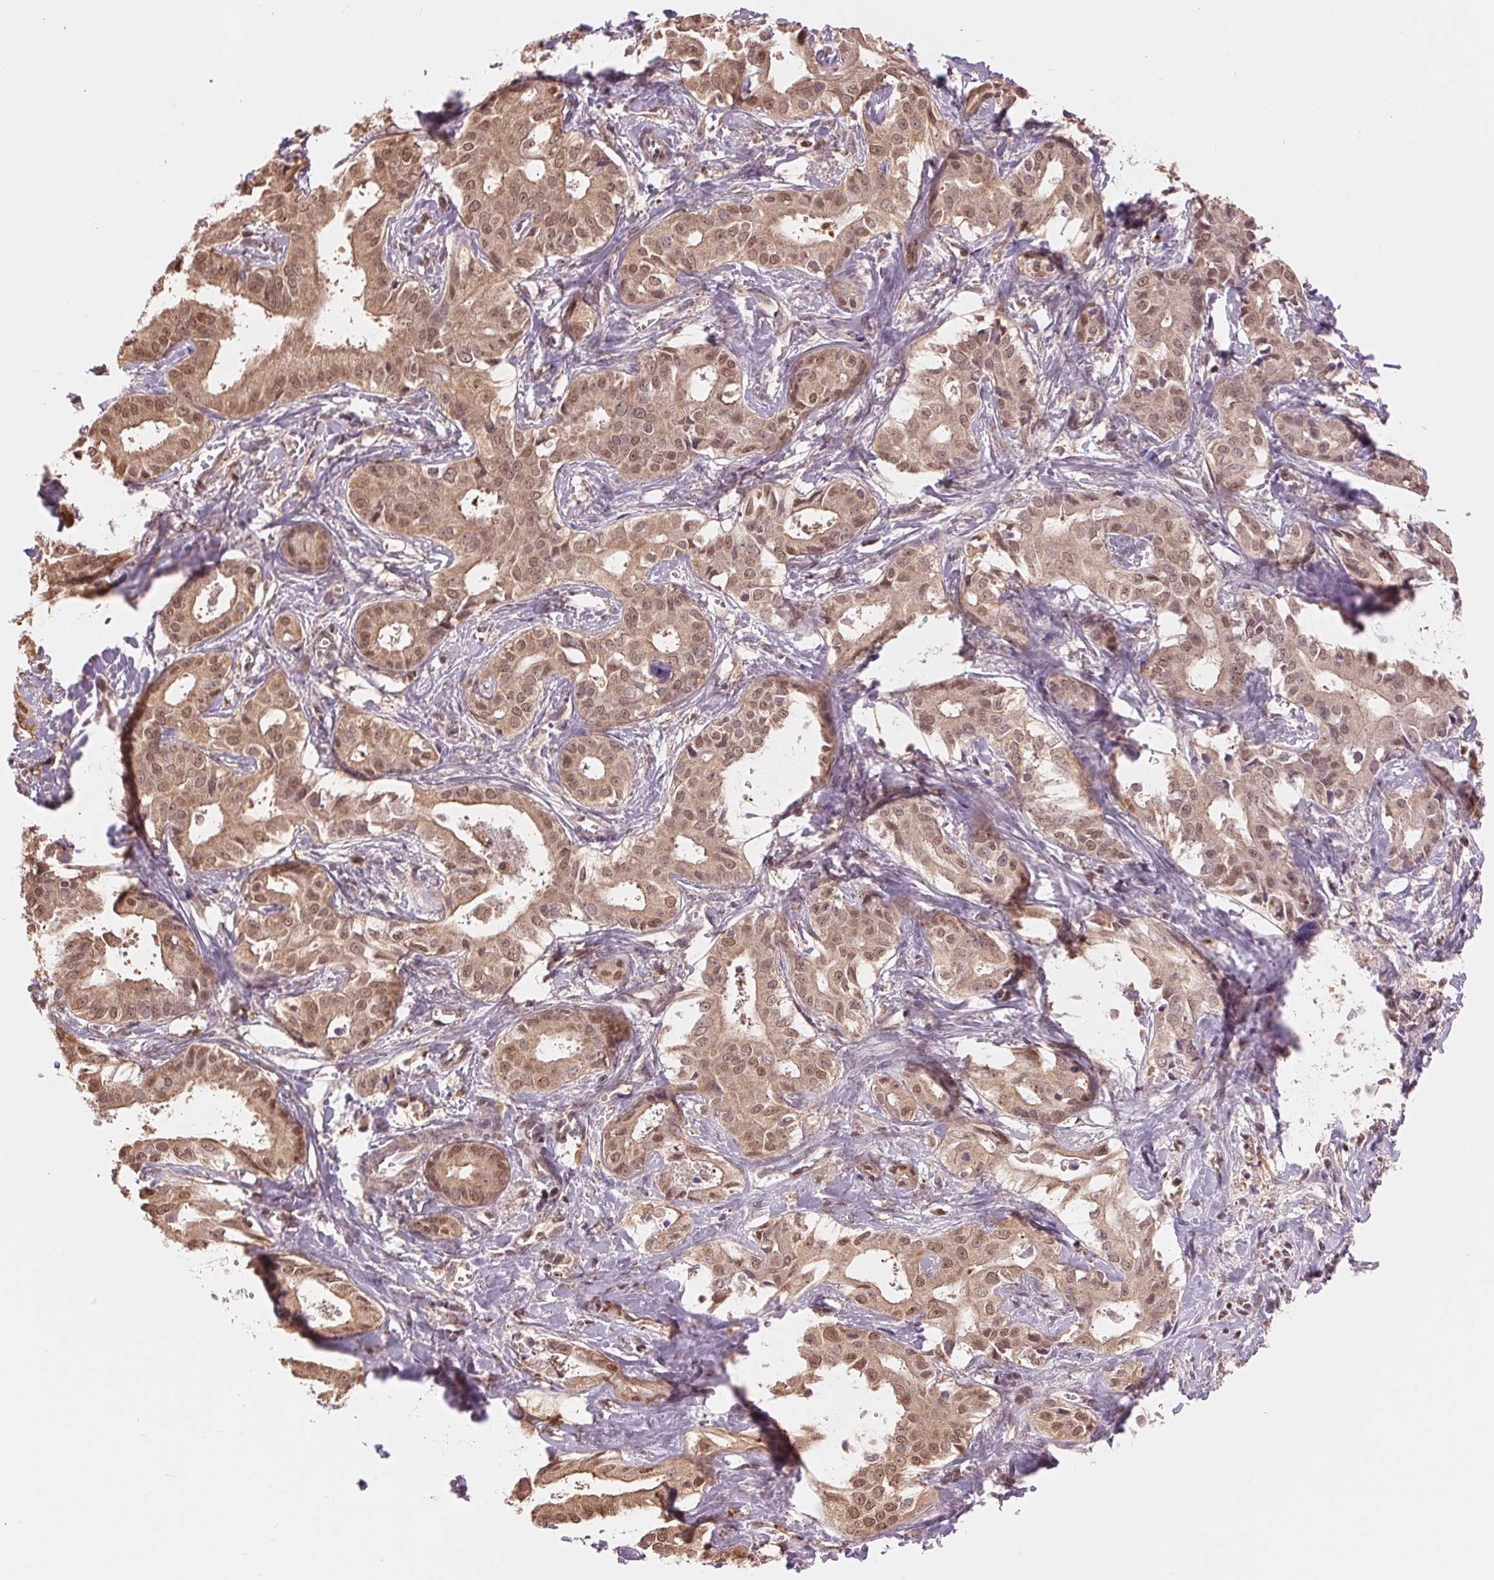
{"staining": {"intensity": "moderate", "quantity": ">75%", "location": "cytoplasmic/membranous,nuclear"}, "tissue": "liver cancer", "cell_type": "Tumor cells", "image_type": "cancer", "snomed": [{"axis": "morphology", "description": "Cholangiocarcinoma"}, {"axis": "topography", "description": "Liver"}], "caption": "A brown stain highlights moderate cytoplasmic/membranous and nuclear staining of a protein in liver cancer tumor cells.", "gene": "TMEM273", "patient": {"sex": "female", "age": 65}}